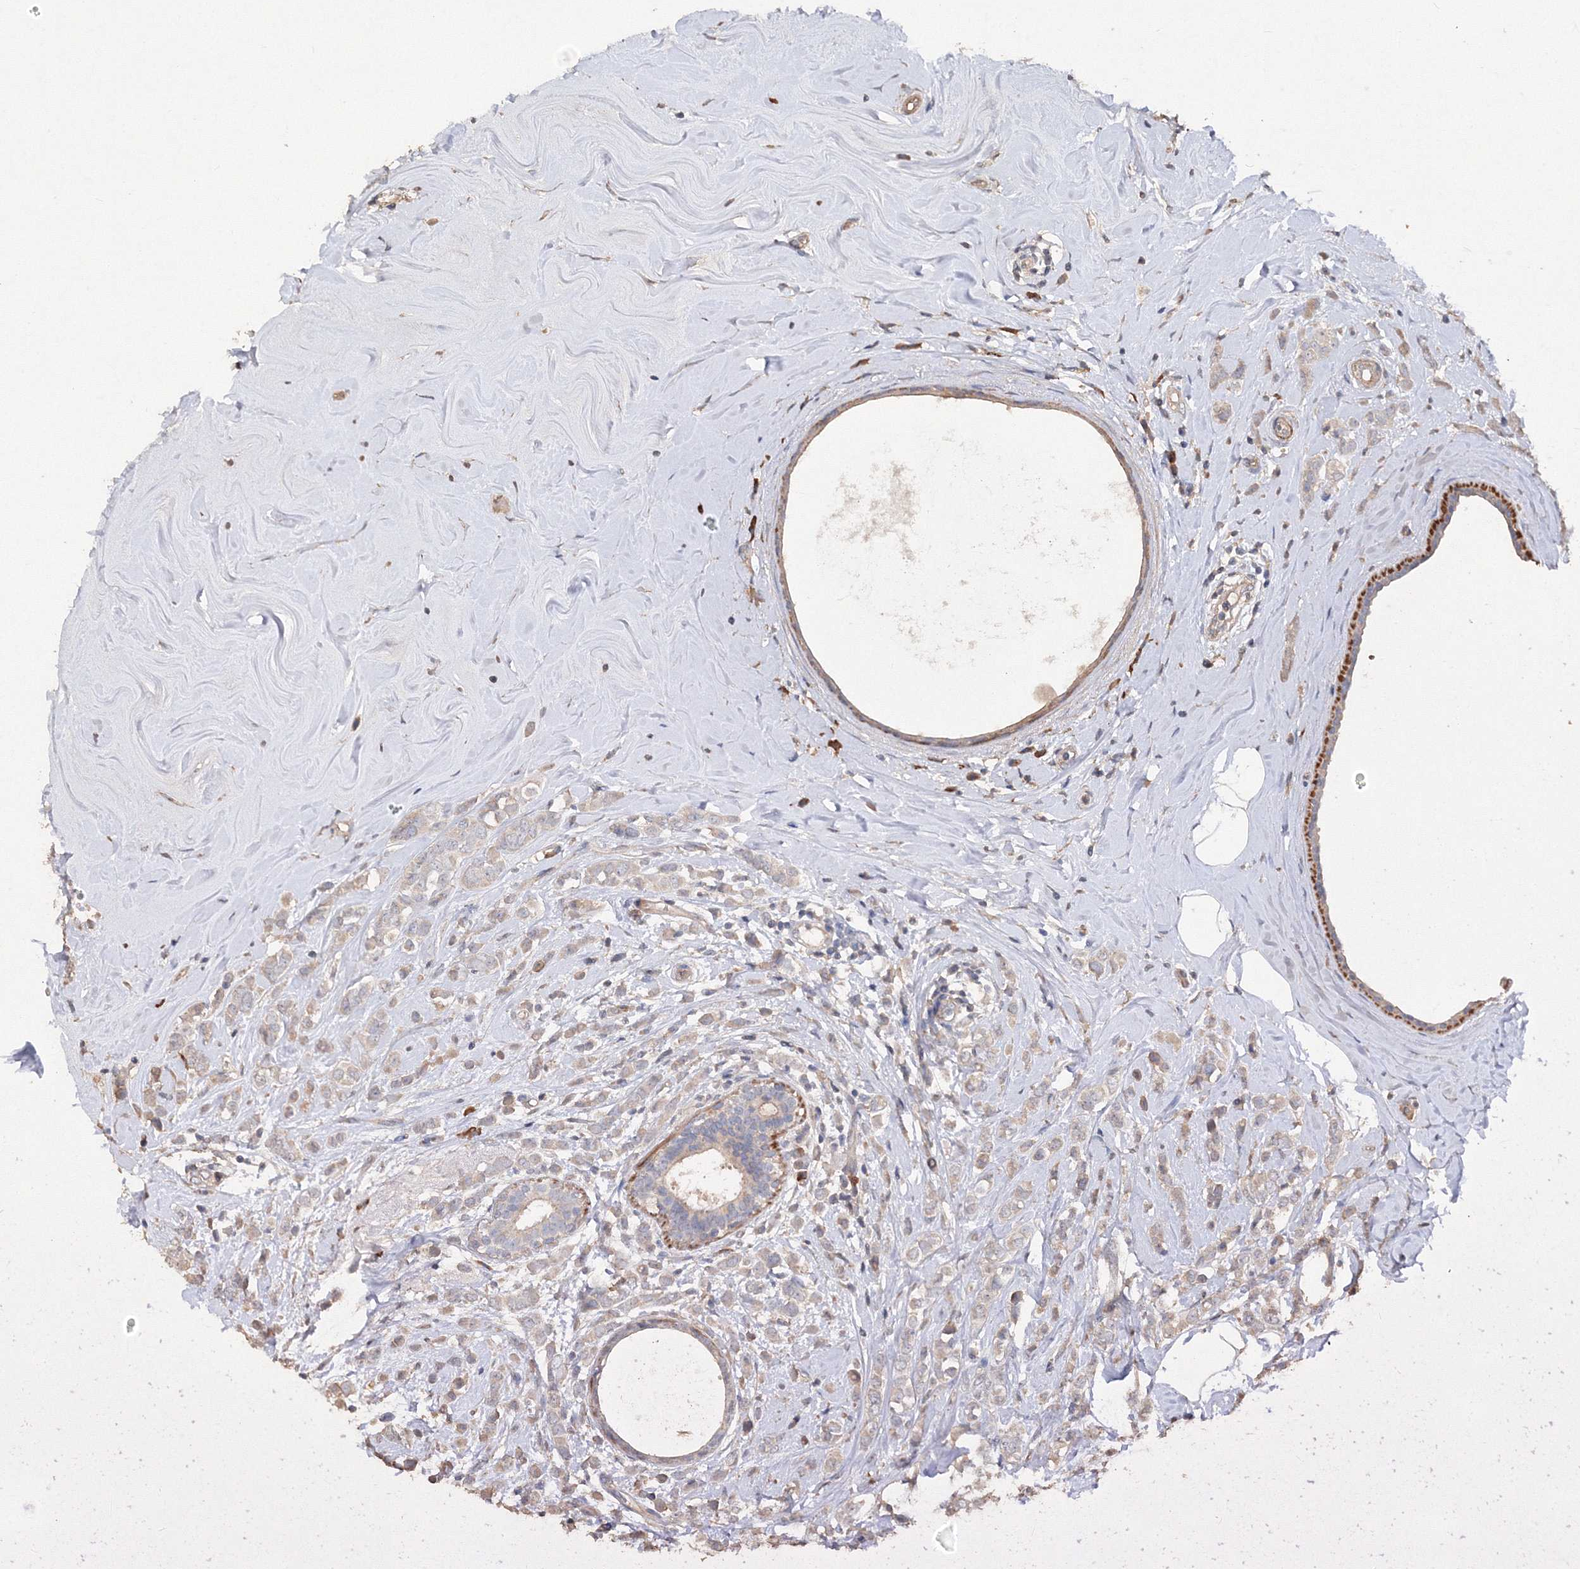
{"staining": {"intensity": "weak", "quantity": "<25%", "location": "cytoplasmic/membranous"}, "tissue": "breast cancer", "cell_type": "Tumor cells", "image_type": "cancer", "snomed": [{"axis": "morphology", "description": "Lobular carcinoma"}, {"axis": "topography", "description": "Breast"}], "caption": "There is no significant positivity in tumor cells of lobular carcinoma (breast).", "gene": "NALF2", "patient": {"sex": "female", "age": 47}}